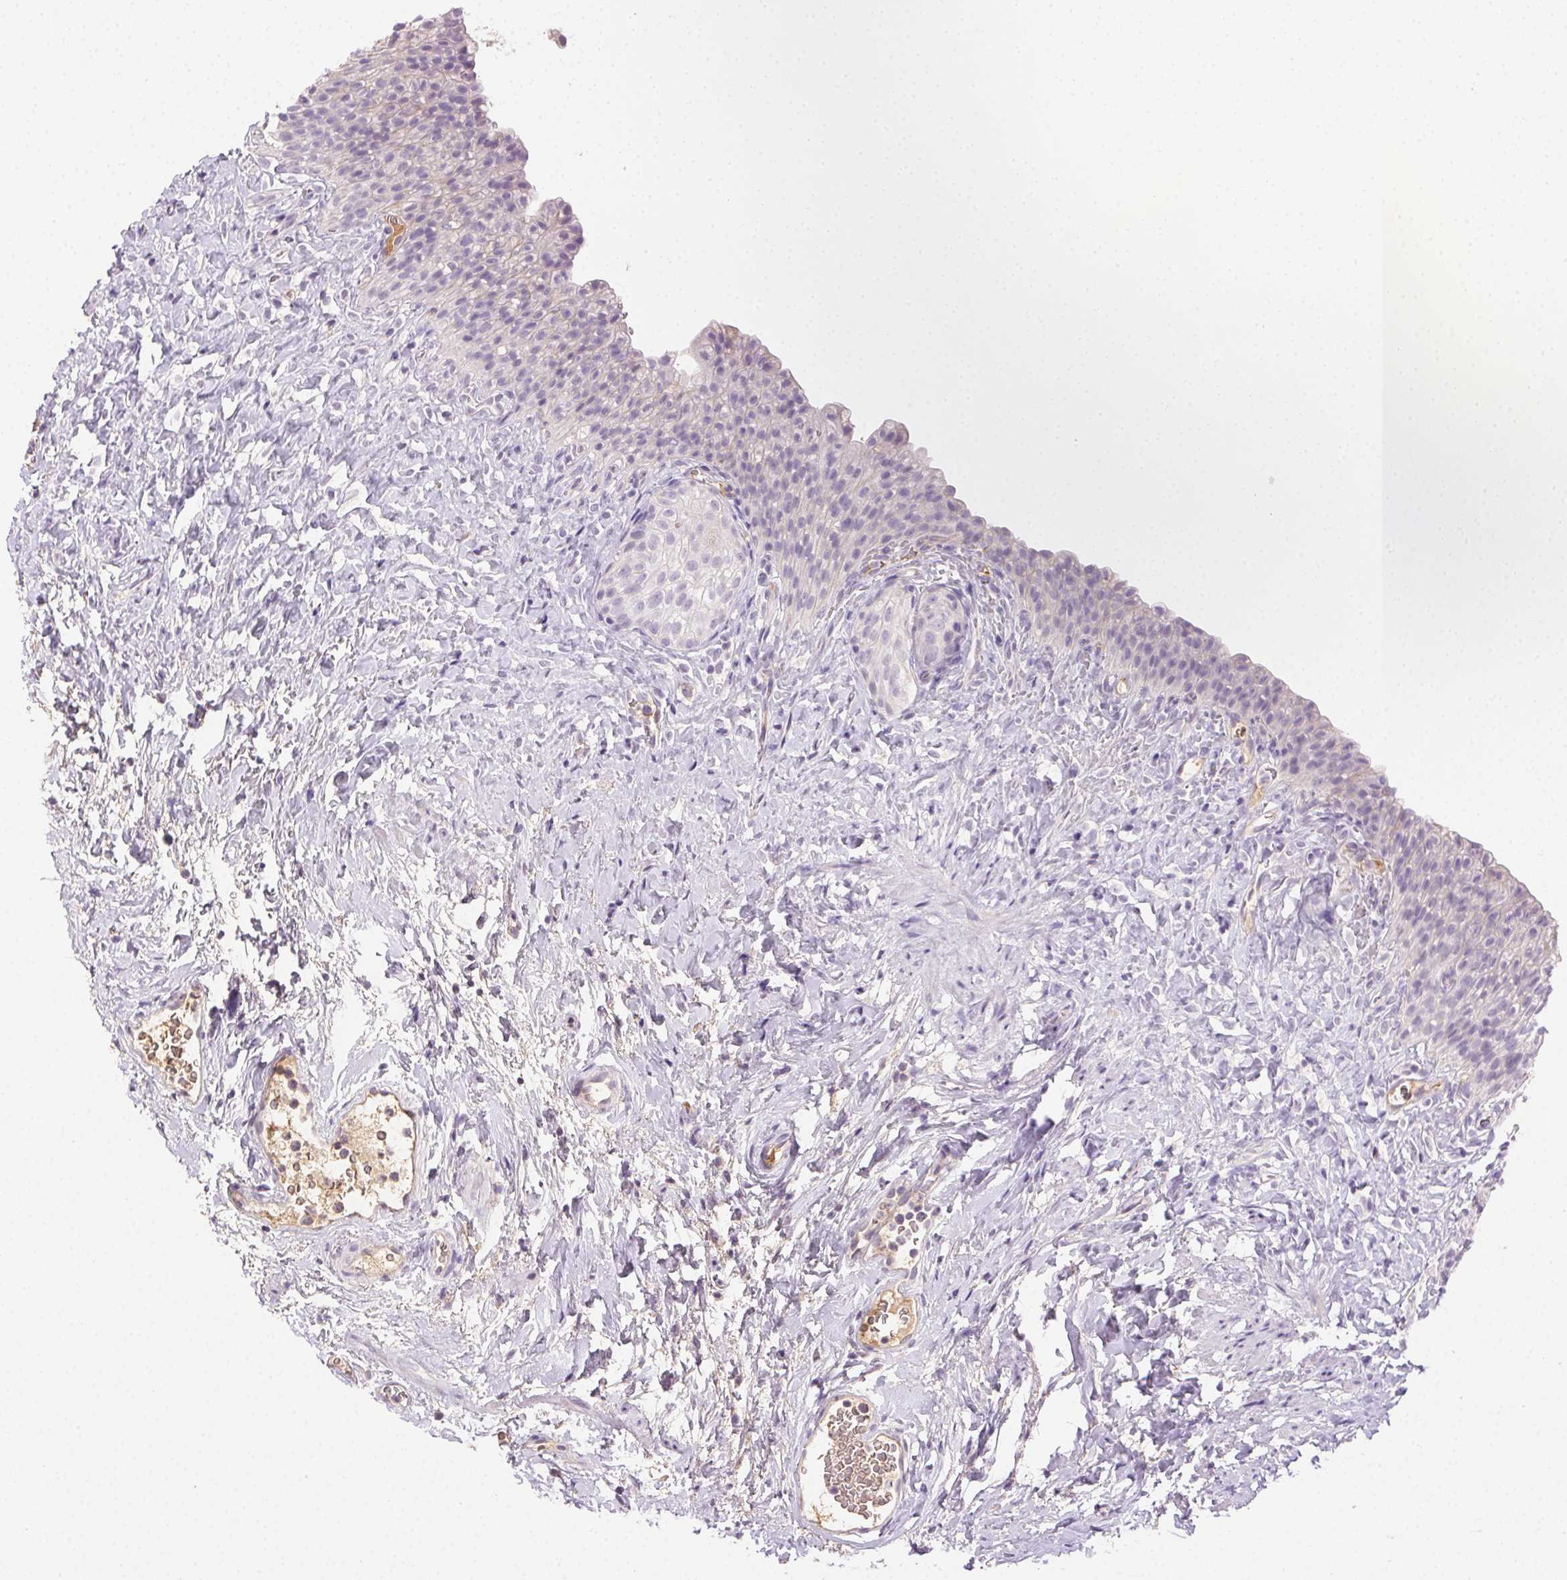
{"staining": {"intensity": "negative", "quantity": "none", "location": "none"}, "tissue": "urinary bladder", "cell_type": "Urothelial cells", "image_type": "normal", "snomed": [{"axis": "morphology", "description": "Normal tissue, NOS"}, {"axis": "topography", "description": "Urinary bladder"}, {"axis": "topography", "description": "Prostate"}], "caption": "Immunohistochemical staining of unremarkable urinary bladder exhibits no significant positivity in urothelial cells.", "gene": "BPIFB2", "patient": {"sex": "male", "age": 76}}